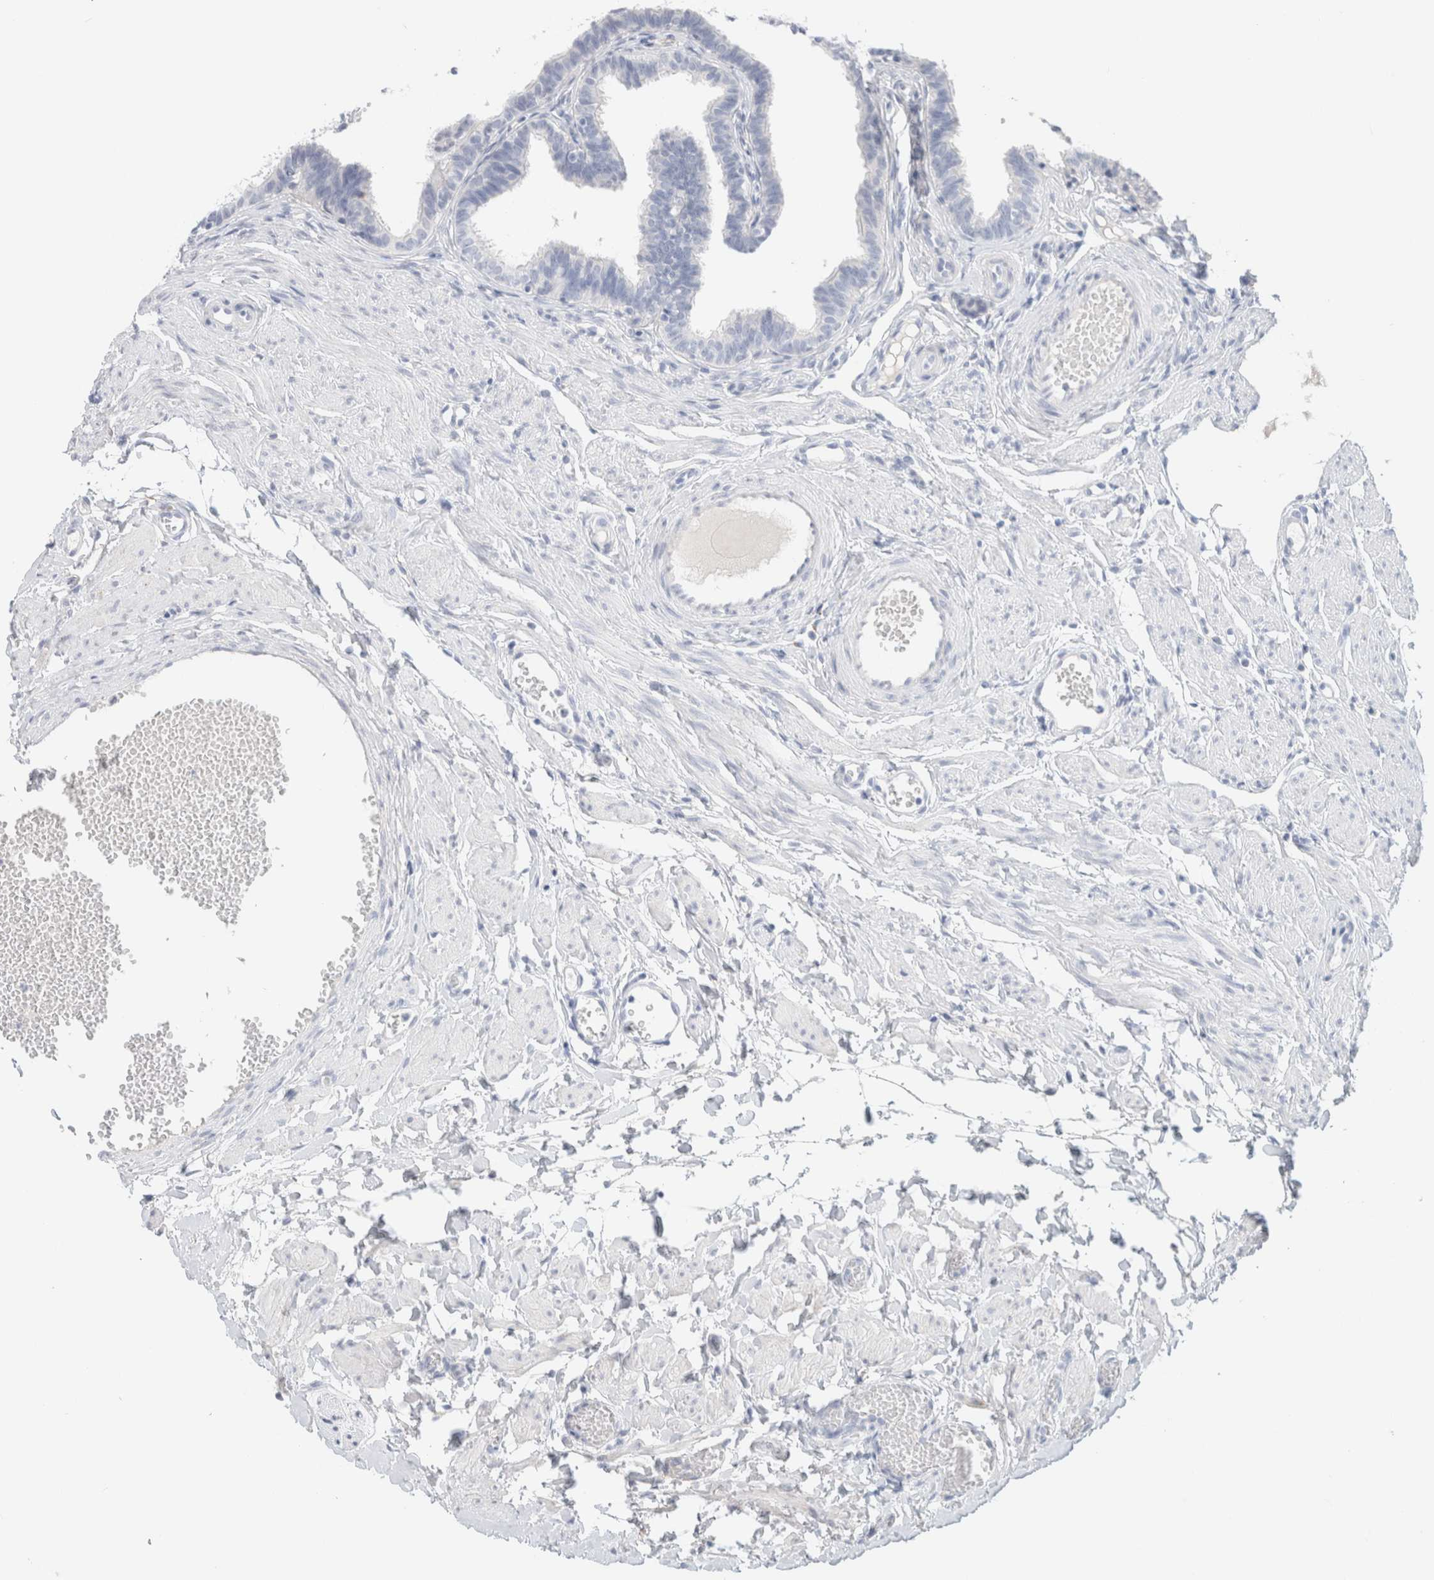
{"staining": {"intensity": "negative", "quantity": "none", "location": "none"}, "tissue": "fallopian tube", "cell_type": "Glandular cells", "image_type": "normal", "snomed": [{"axis": "morphology", "description": "Normal tissue, NOS"}, {"axis": "topography", "description": "Fallopian tube"}, {"axis": "topography", "description": "Ovary"}], "caption": "This is an immunohistochemistry image of benign human fallopian tube. There is no staining in glandular cells.", "gene": "CPQ", "patient": {"sex": "female", "age": 23}}